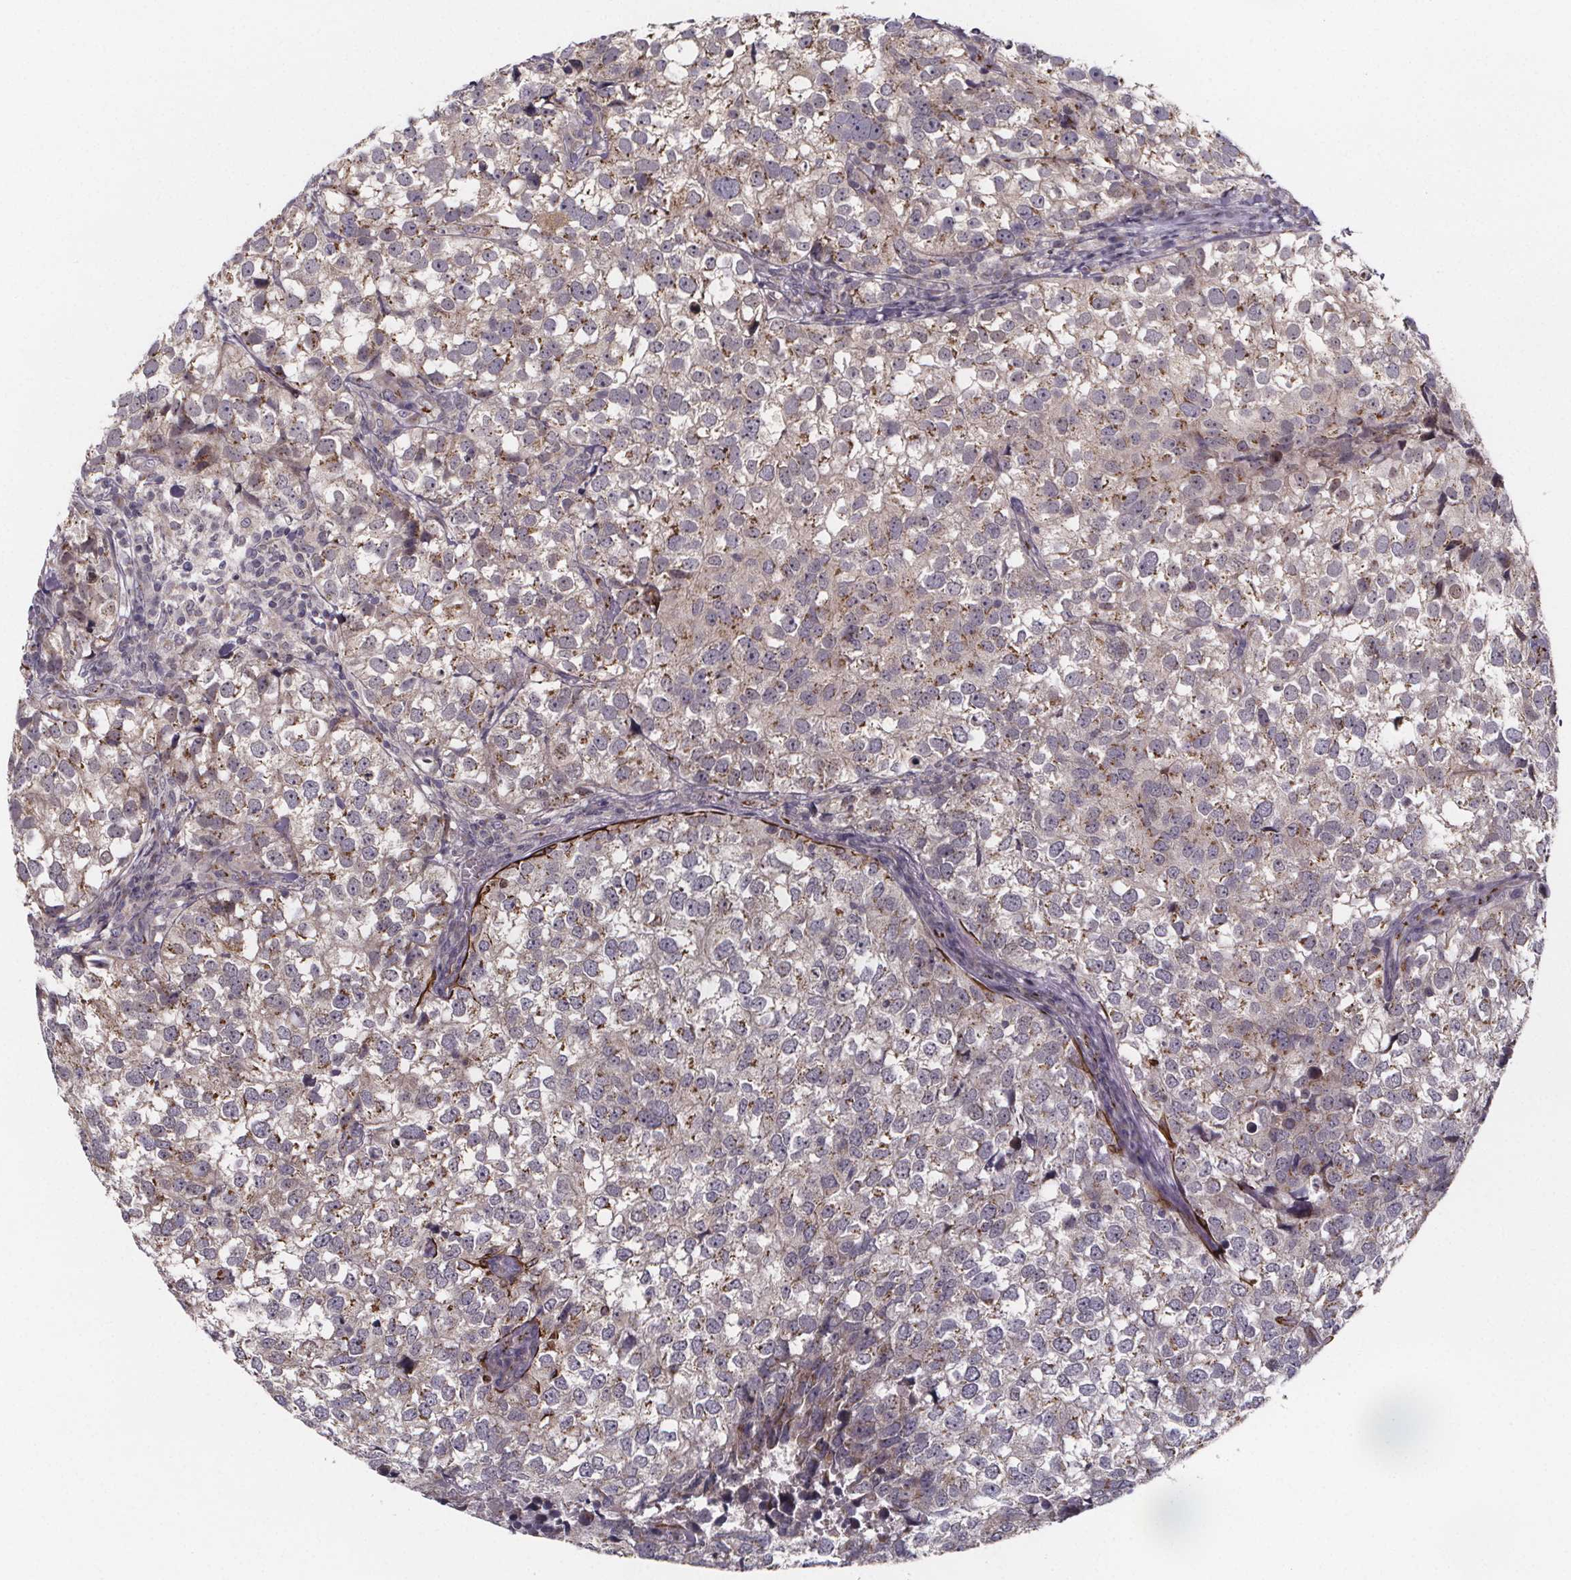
{"staining": {"intensity": "moderate", "quantity": "<25%", "location": "cytoplasmic/membranous"}, "tissue": "breast cancer", "cell_type": "Tumor cells", "image_type": "cancer", "snomed": [{"axis": "morphology", "description": "Duct carcinoma"}, {"axis": "topography", "description": "Breast"}], "caption": "This is a histology image of immunohistochemistry staining of breast cancer, which shows moderate expression in the cytoplasmic/membranous of tumor cells.", "gene": "NDST1", "patient": {"sex": "female", "age": 30}}